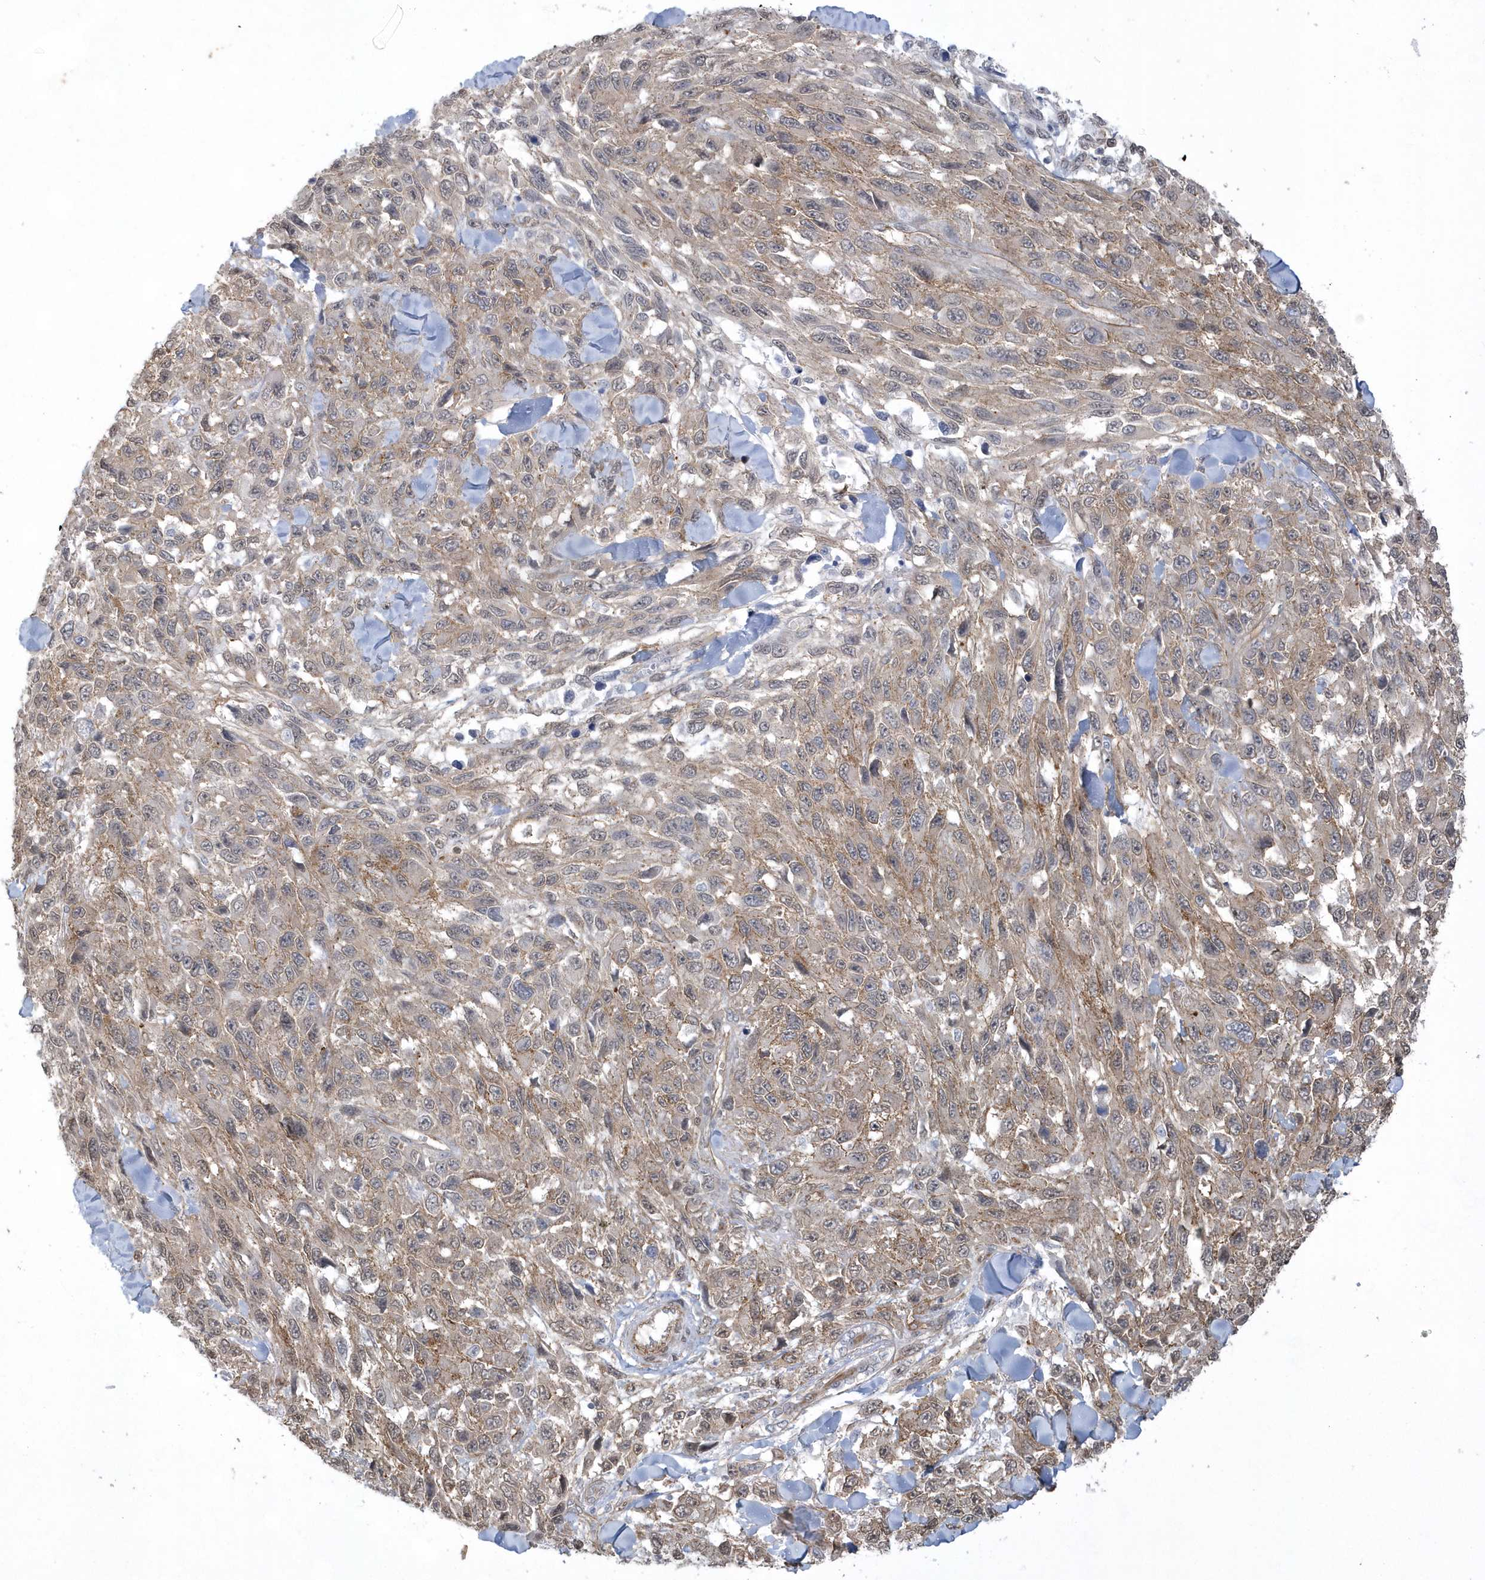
{"staining": {"intensity": "weak", "quantity": "25%-75%", "location": "cytoplasmic/membranous"}, "tissue": "melanoma", "cell_type": "Tumor cells", "image_type": "cancer", "snomed": [{"axis": "morphology", "description": "Malignant melanoma, NOS"}, {"axis": "topography", "description": "Skin"}], "caption": "Immunohistochemical staining of human melanoma demonstrates weak cytoplasmic/membranous protein expression in approximately 25%-75% of tumor cells.", "gene": "RAI14", "patient": {"sex": "female", "age": 96}}